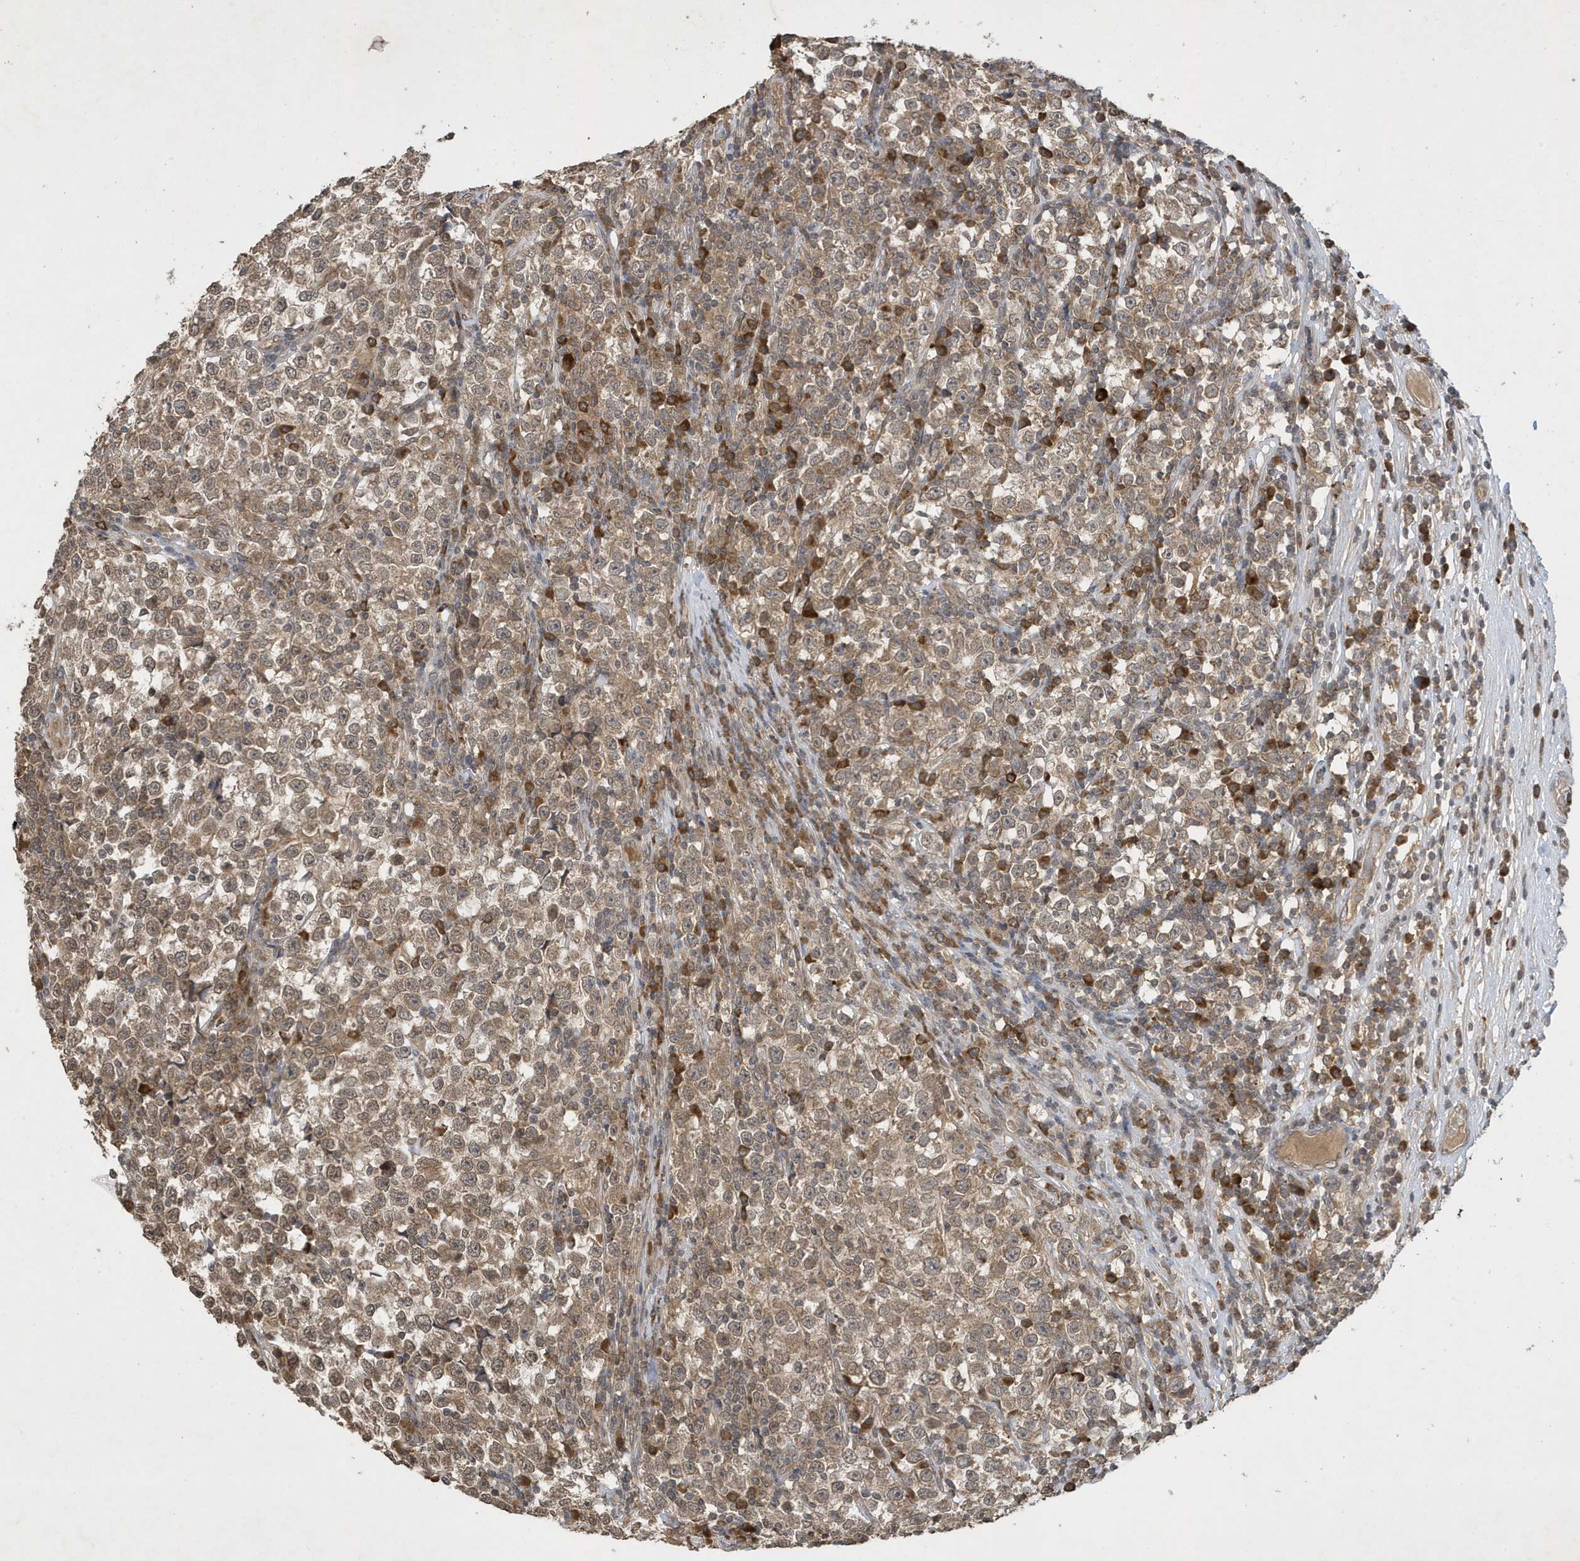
{"staining": {"intensity": "moderate", "quantity": ">75%", "location": "cytoplasmic/membranous,nuclear"}, "tissue": "testis cancer", "cell_type": "Tumor cells", "image_type": "cancer", "snomed": [{"axis": "morphology", "description": "Normal tissue, NOS"}, {"axis": "morphology", "description": "Seminoma, NOS"}, {"axis": "topography", "description": "Testis"}], "caption": "Immunohistochemical staining of testis cancer (seminoma) displays medium levels of moderate cytoplasmic/membranous and nuclear protein positivity in about >75% of tumor cells.", "gene": "STX10", "patient": {"sex": "male", "age": 43}}